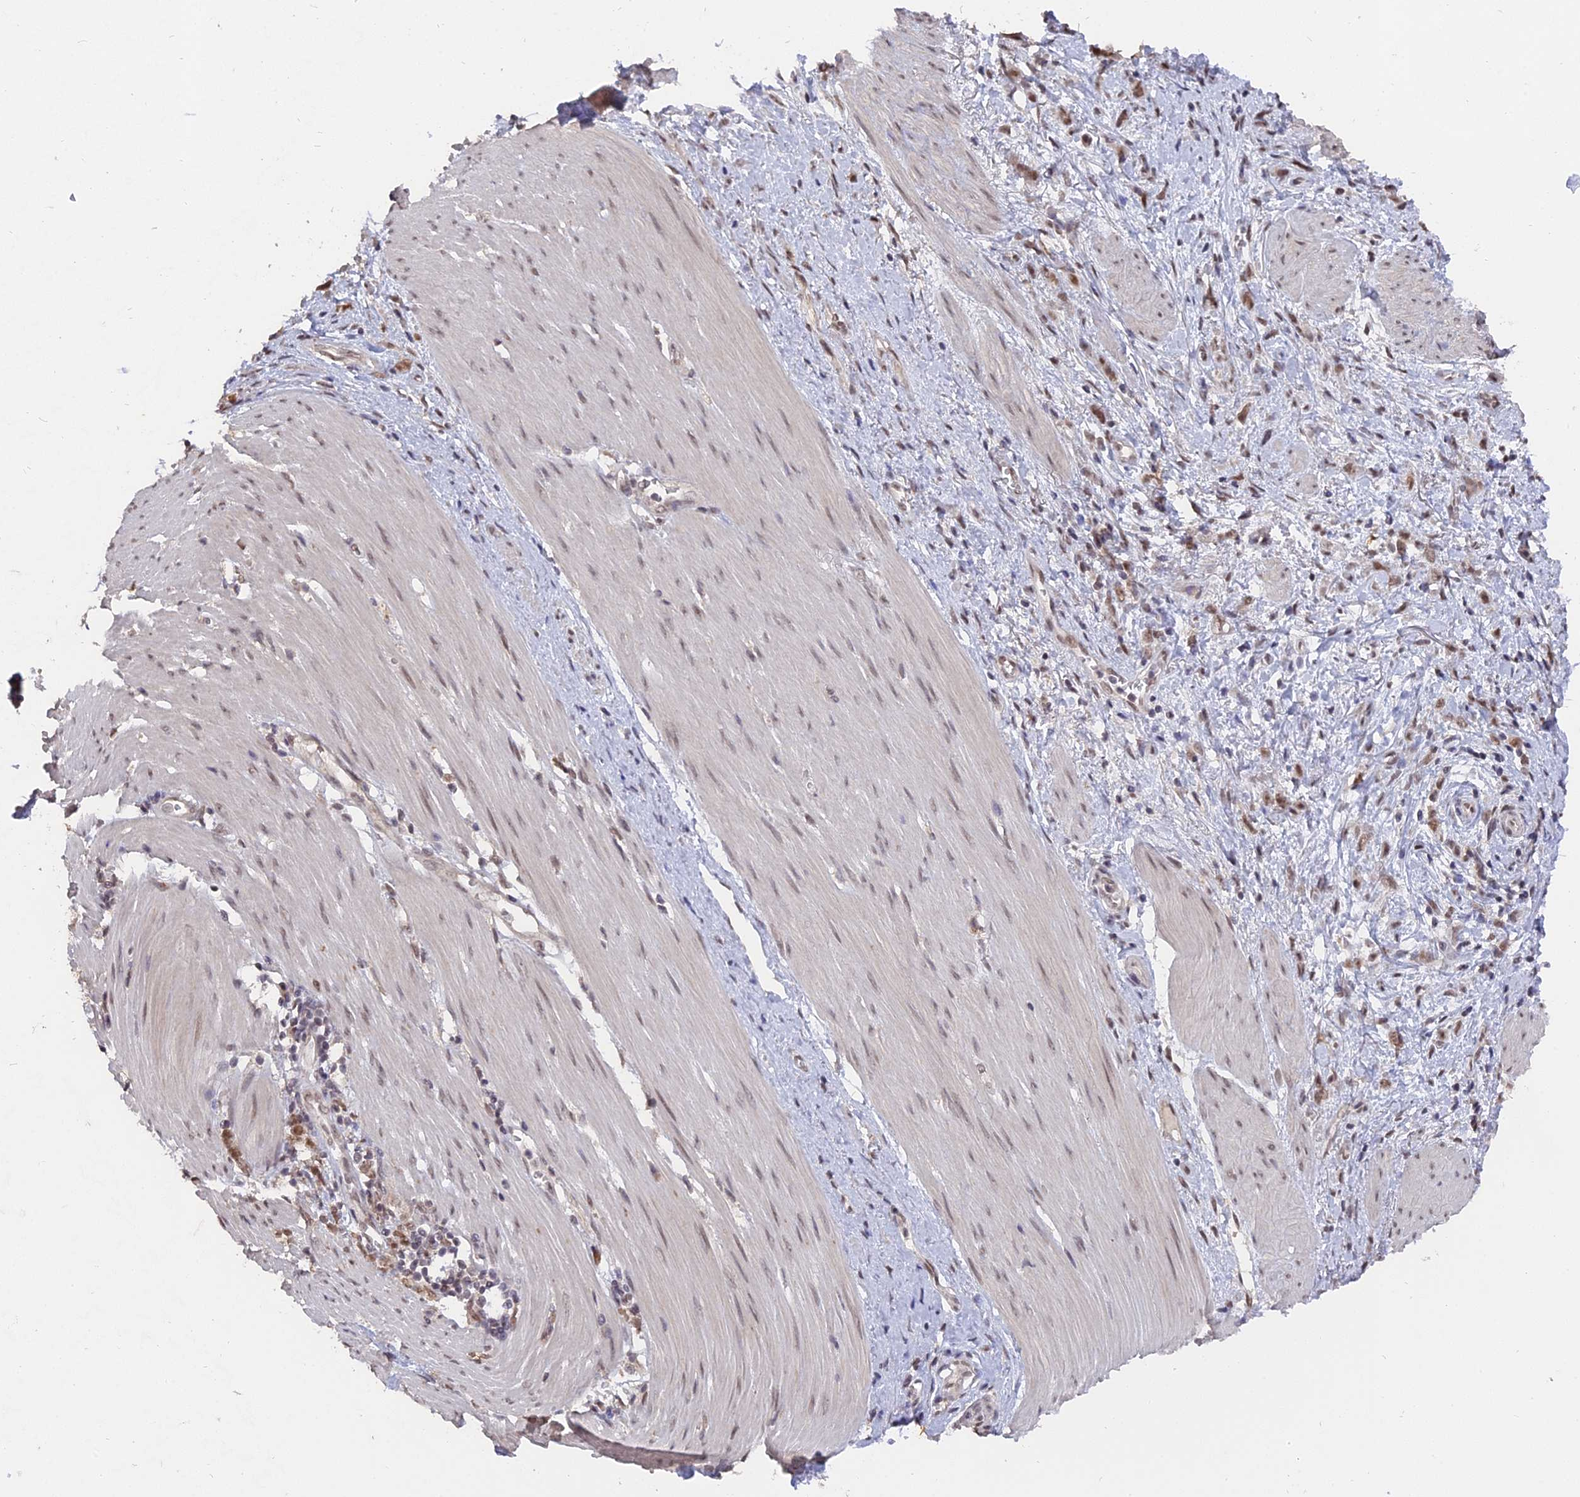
{"staining": {"intensity": "moderate", "quantity": ">75%", "location": "nuclear"}, "tissue": "stomach cancer", "cell_type": "Tumor cells", "image_type": "cancer", "snomed": [{"axis": "morphology", "description": "Adenocarcinoma, NOS"}, {"axis": "topography", "description": "Stomach"}], "caption": "A micrograph of human stomach adenocarcinoma stained for a protein shows moderate nuclear brown staining in tumor cells. The staining was performed using DAB (3,3'-diaminobenzidine), with brown indicating positive protein expression. Nuclei are stained blue with hematoxylin.", "gene": "NR1H3", "patient": {"sex": "female", "age": 76}}